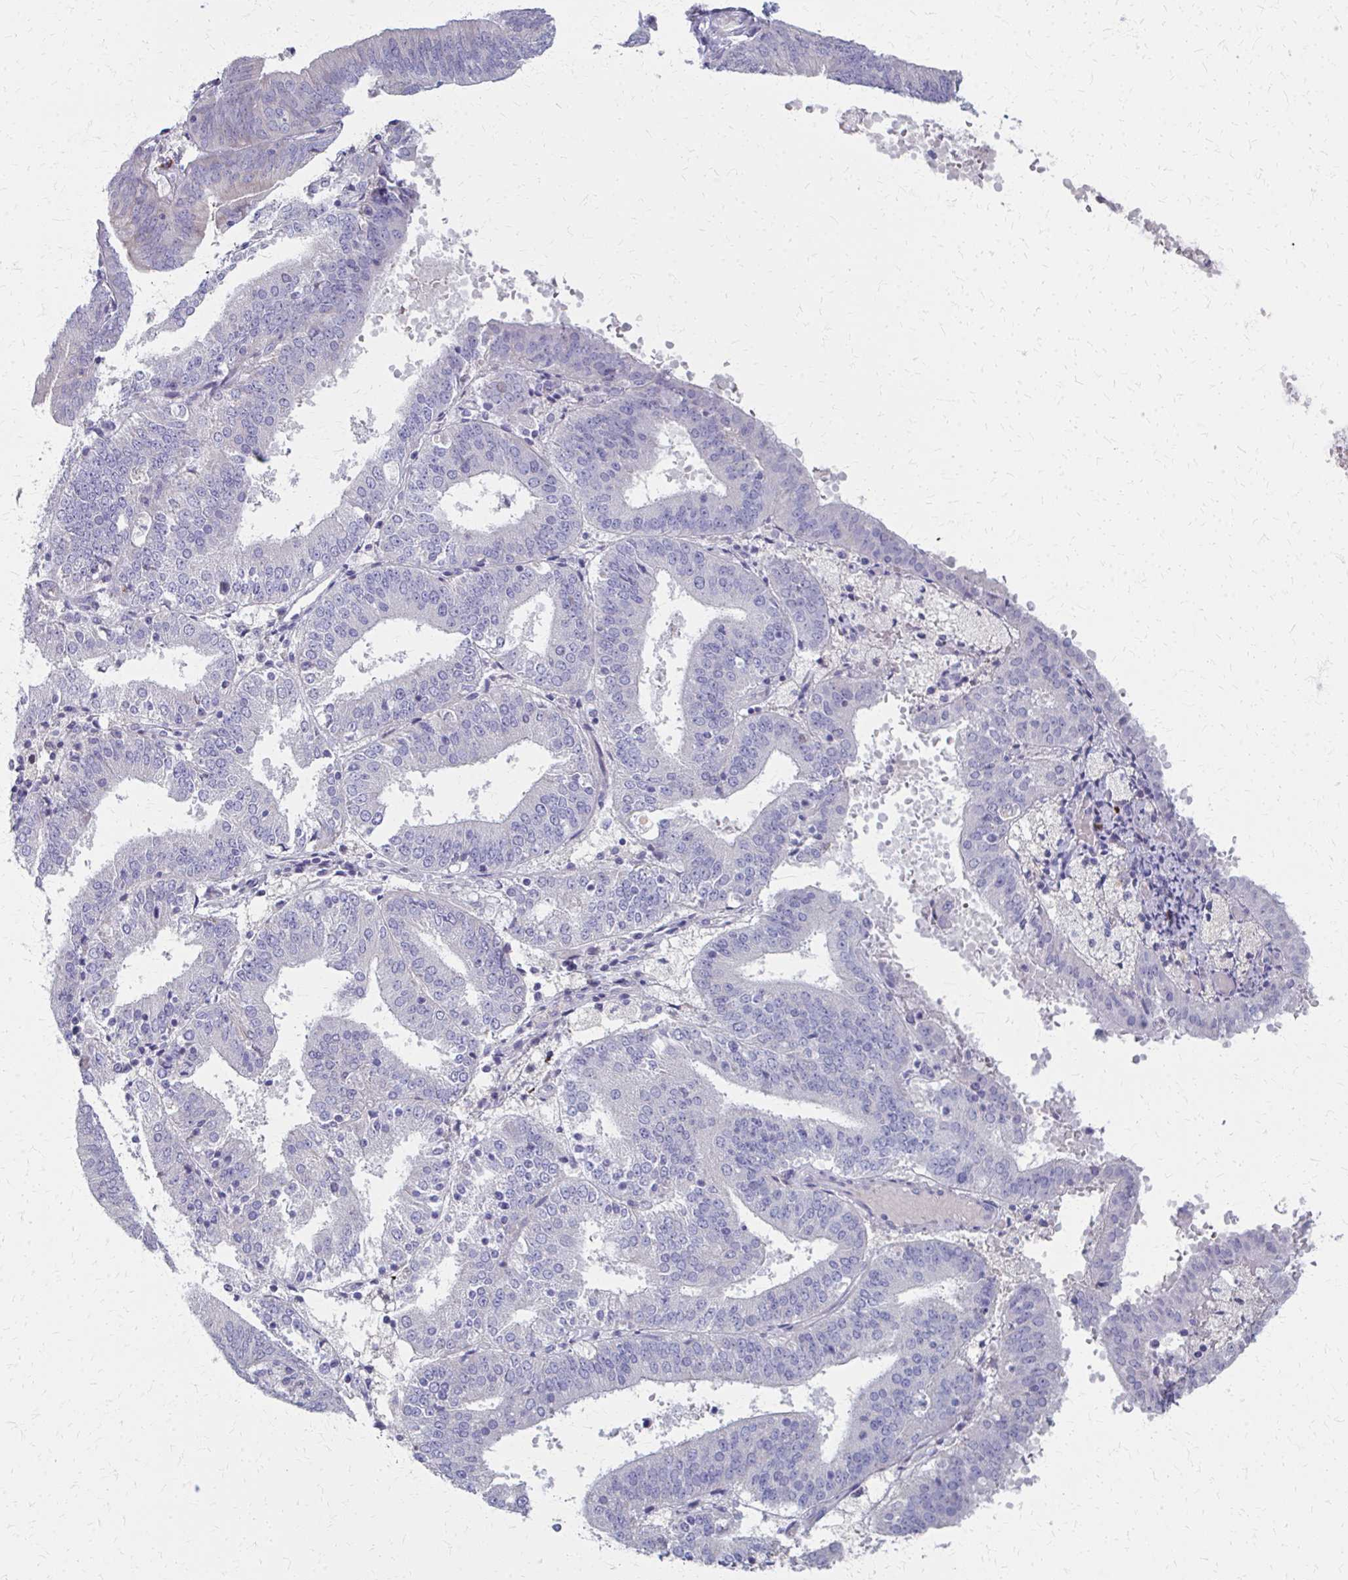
{"staining": {"intensity": "negative", "quantity": "none", "location": "none"}, "tissue": "endometrial cancer", "cell_type": "Tumor cells", "image_type": "cancer", "snomed": [{"axis": "morphology", "description": "Adenocarcinoma, NOS"}, {"axis": "topography", "description": "Endometrium"}], "caption": "A high-resolution image shows IHC staining of endometrial cancer (adenocarcinoma), which shows no significant expression in tumor cells.", "gene": "MS4A2", "patient": {"sex": "female", "age": 63}}